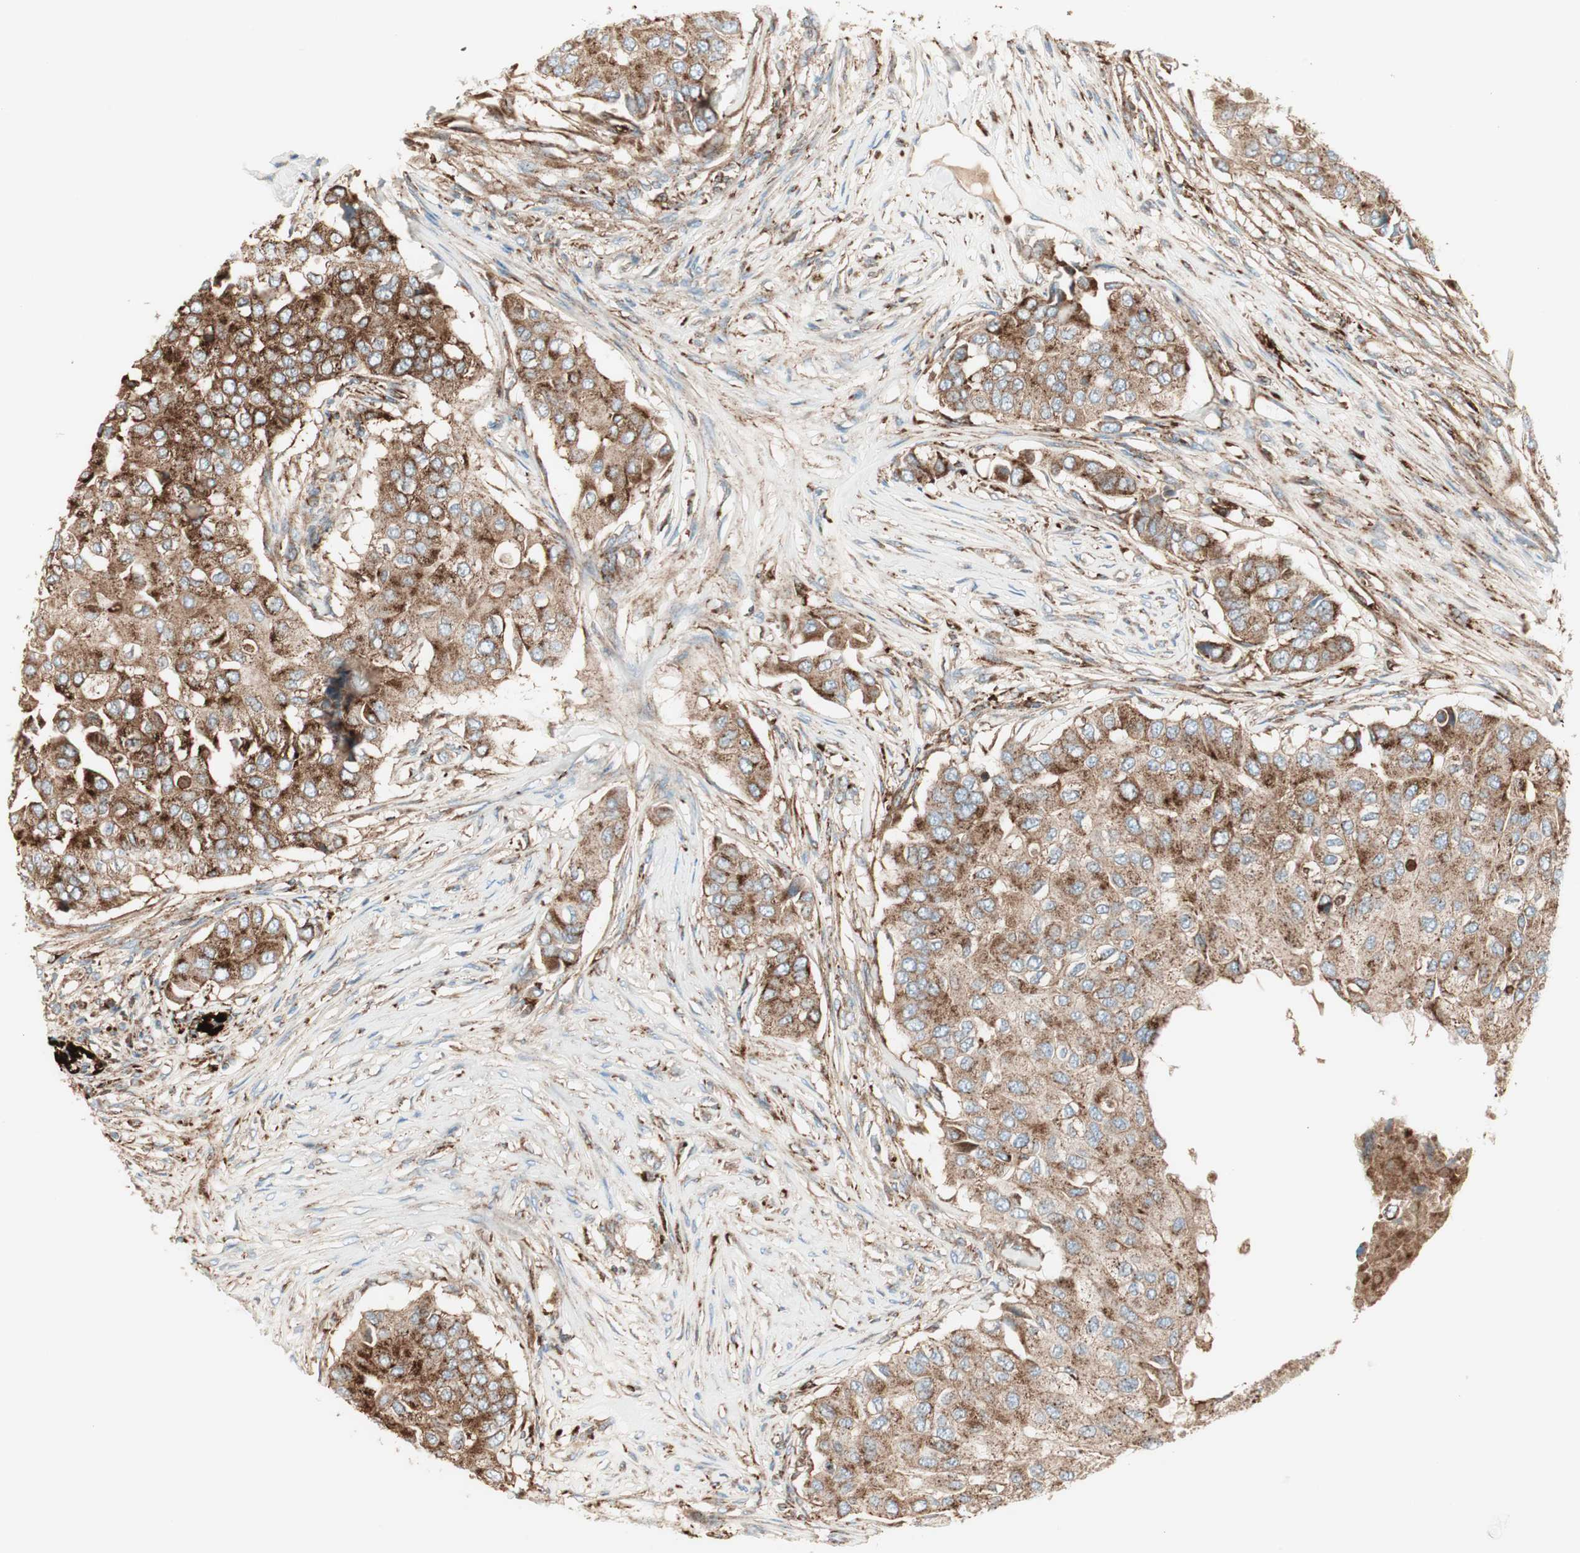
{"staining": {"intensity": "moderate", "quantity": "<25%", "location": "cytoplasmic/membranous"}, "tissue": "breast cancer", "cell_type": "Tumor cells", "image_type": "cancer", "snomed": [{"axis": "morphology", "description": "Normal tissue, NOS"}, {"axis": "morphology", "description": "Duct carcinoma"}, {"axis": "topography", "description": "Breast"}], "caption": "Immunohistochemical staining of human breast cancer (invasive ductal carcinoma) shows low levels of moderate cytoplasmic/membranous staining in about <25% of tumor cells.", "gene": "ATP6V1G1", "patient": {"sex": "female", "age": 49}}